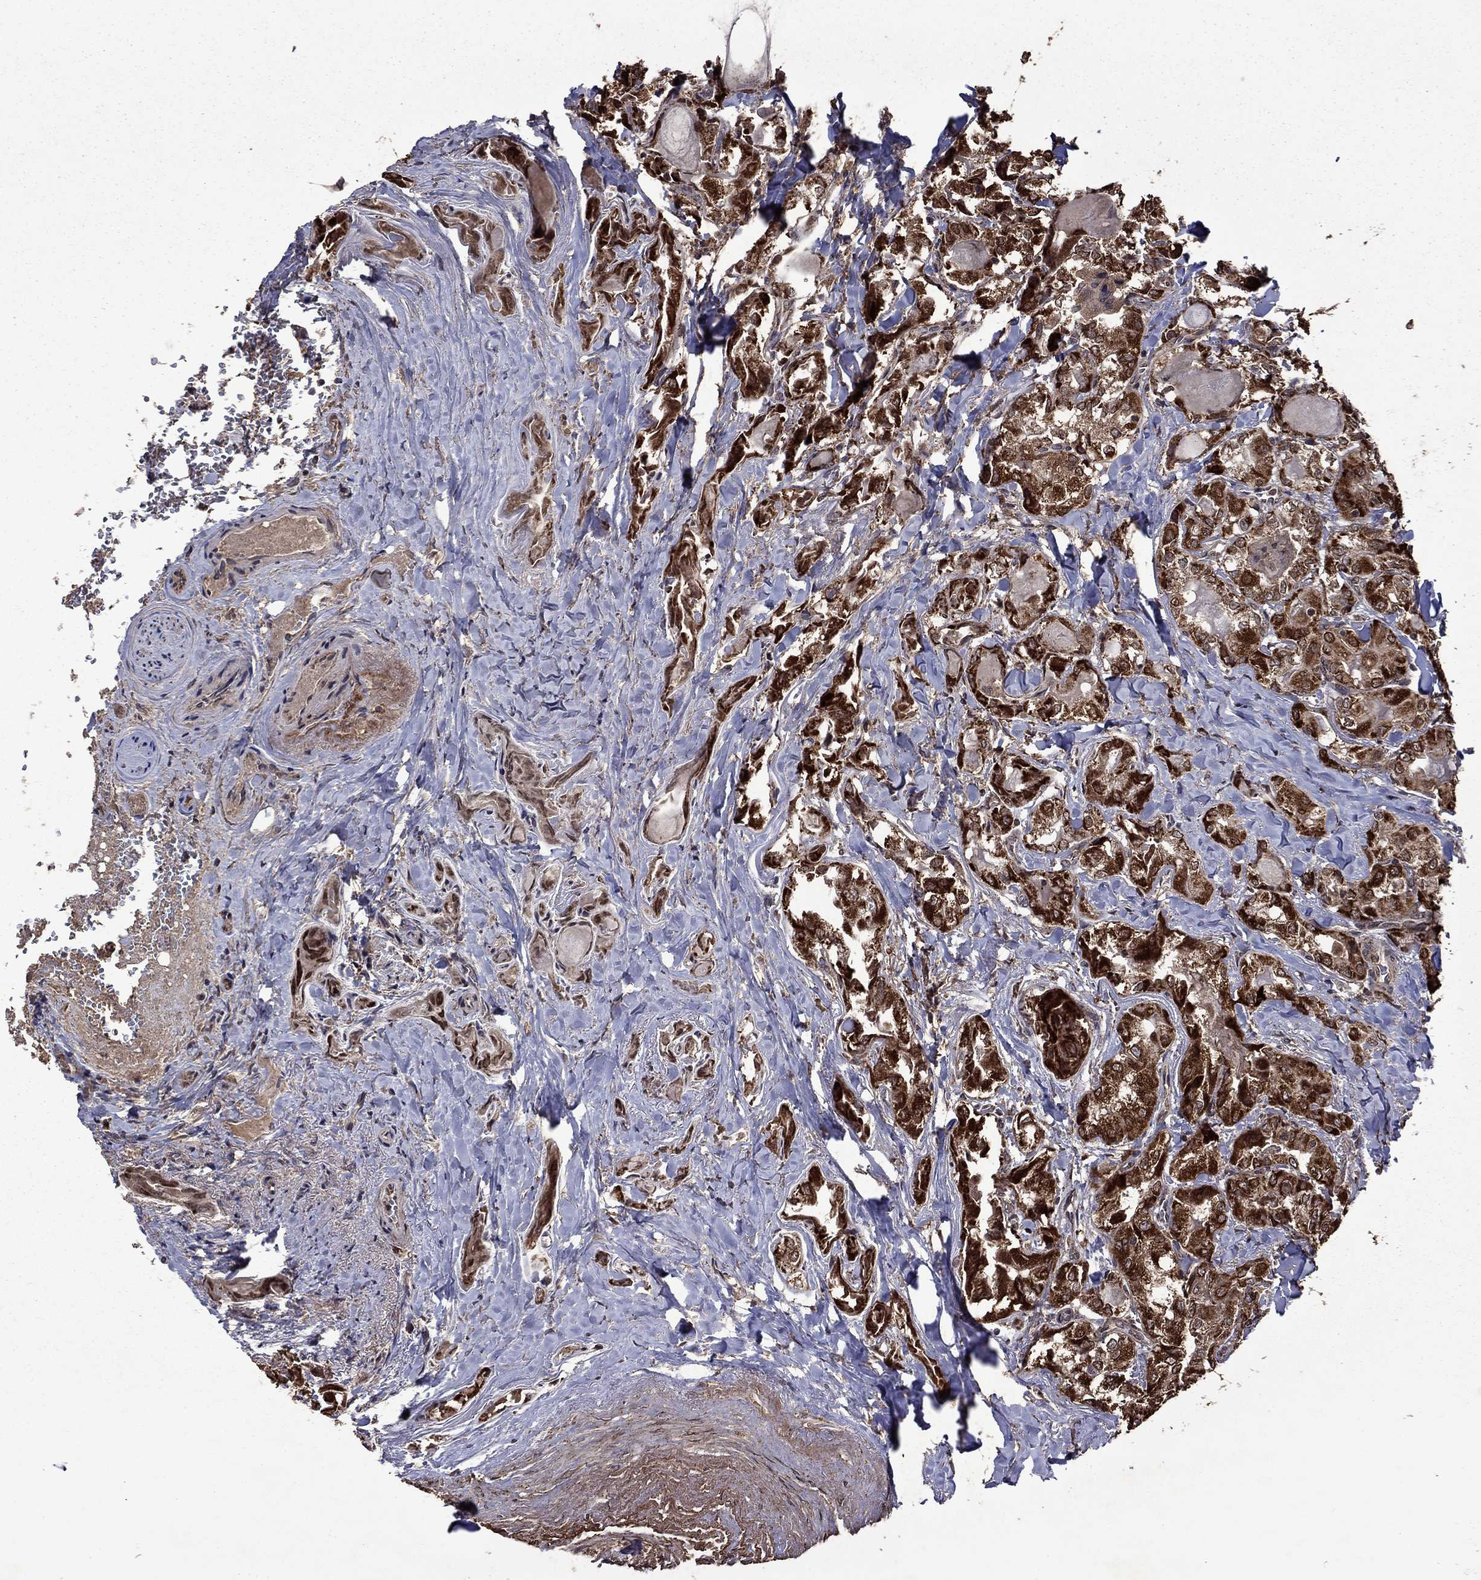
{"staining": {"intensity": "strong", "quantity": ">75%", "location": "cytoplasmic/membranous"}, "tissue": "thyroid cancer", "cell_type": "Tumor cells", "image_type": "cancer", "snomed": [{"axis": "morphology", "description": "Normal tissue, NOS"}, {"axis": "morphology", "description": "Papillary adenocarcinoma, NOS"}, {"axis": "topography", "description": "Thyroid gland"}], "caption": "Tumor cells exhibit high levels of strong cytoplasmic/membranous positivity in about >75% of cells in thyroid papillary adenocarcinoma.", "gene": "ITM2B", "patient": {"sex": "female", "age": 66}}